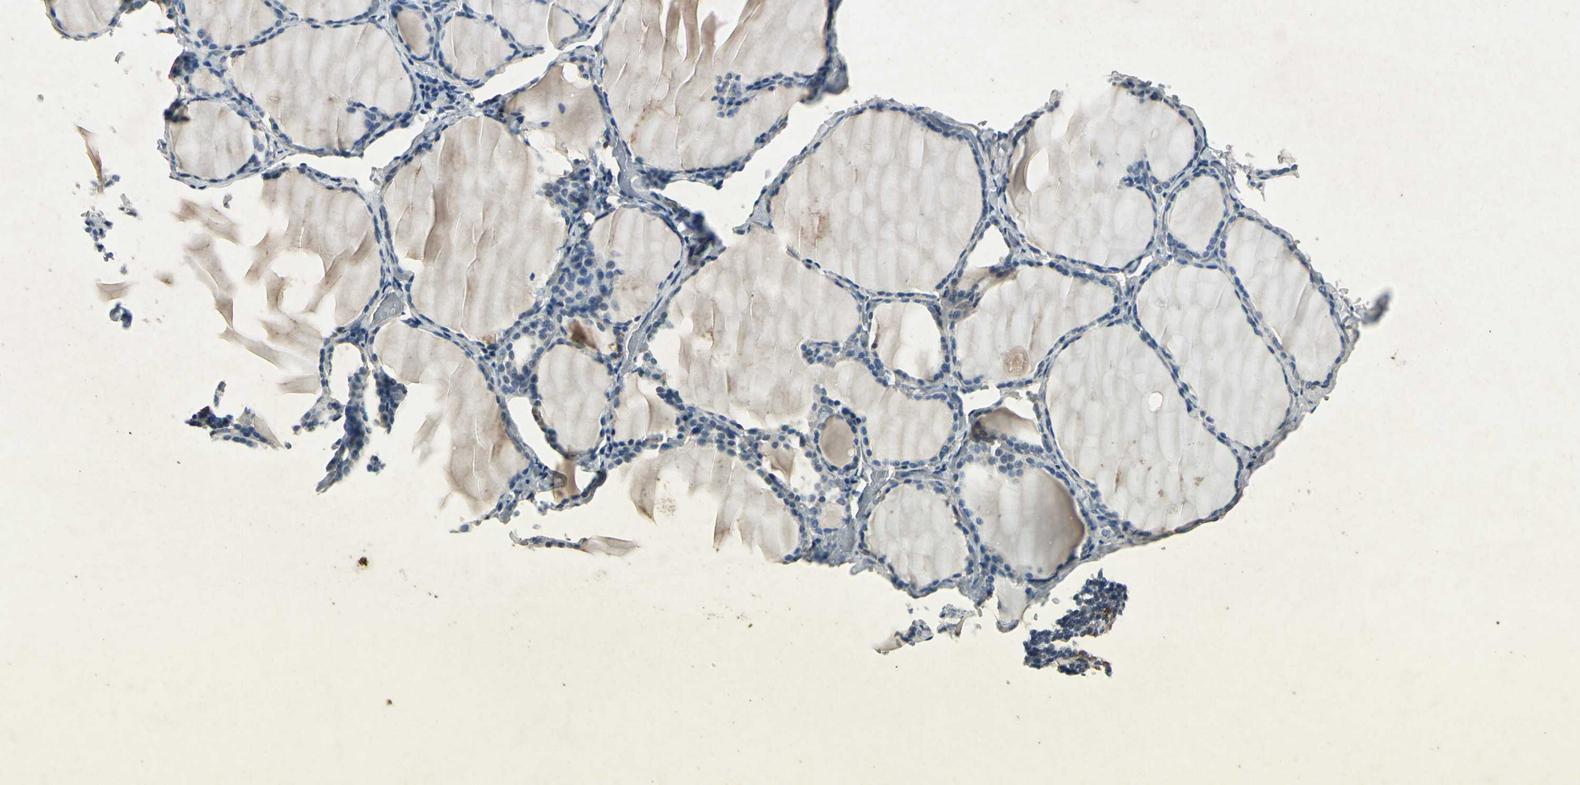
{"staining": {"intensity": "negative", "quantity": "none", "location": "none"}, "tissue": "thyroid gland", "cell_type": "Glandular cells", "image_type": "normal", "snomed": [{"axis": "morphology", "description": "Normal tissue, NOS"}, {"axis": "morphology", "description": "Papillary adenocarcinoma, NOS"}, {"axis": "topography", "description": "Thyroid gland"}], "caption": "High magnification brightfield microscopy of unremarkable thyroid gland stained with DAB (brown) and counterstained with hematoxylin (blue): glandular cells show no significant positivity. (Immunohistochemistry (ihc), brightfield microscopy, high magnification).", "gene": "SNAP91", "patient": {"sex": "female", "age": 30}}